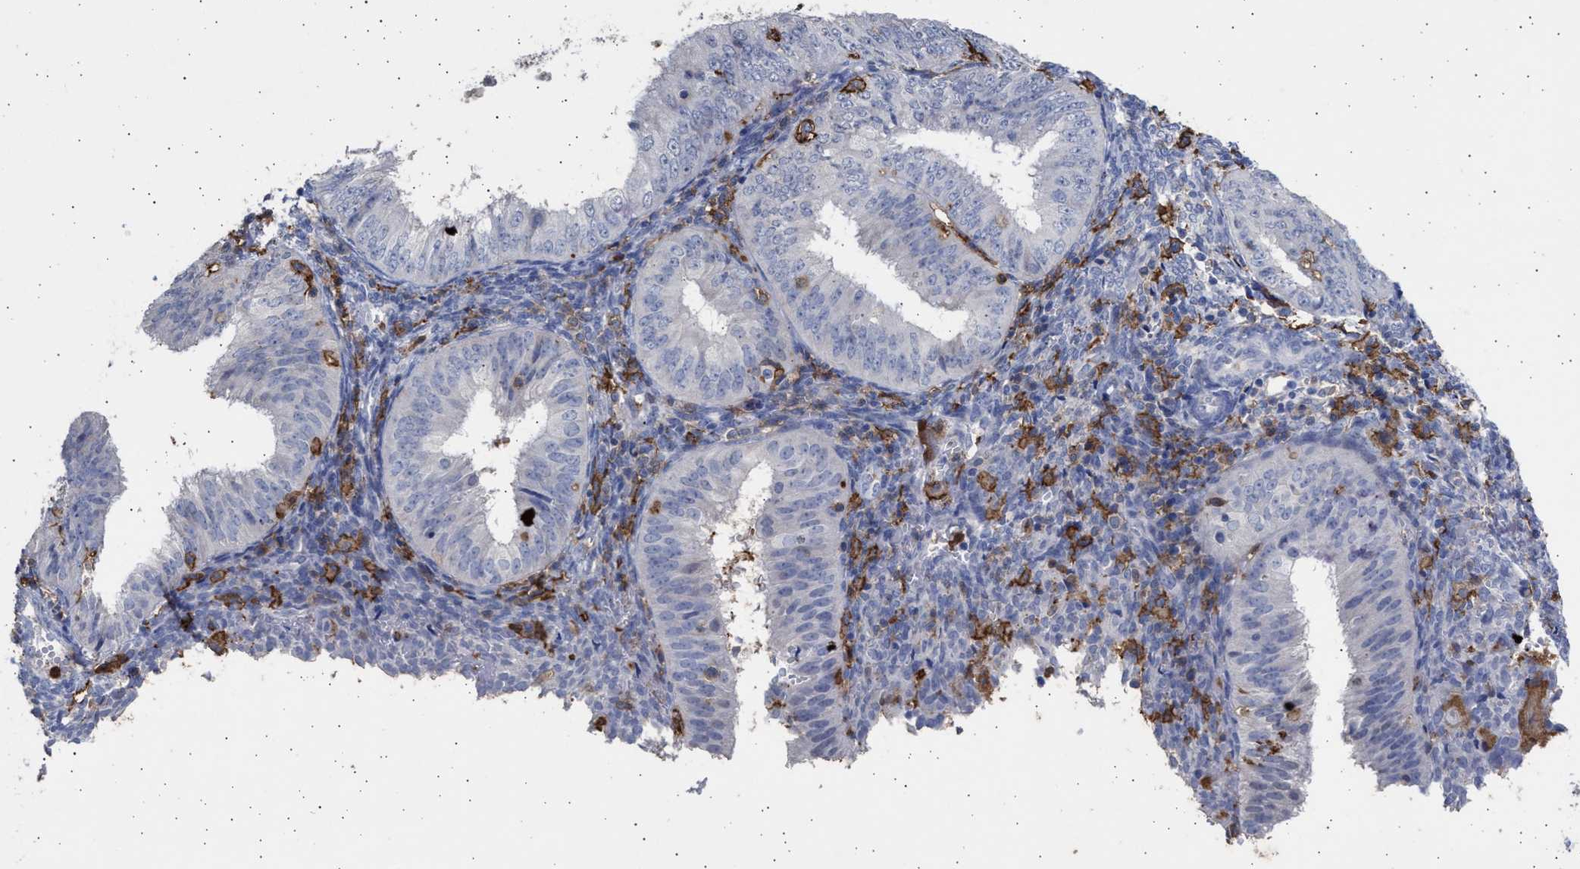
{"staining": {"intensity": "negative", "quantity": "none", "location": "none"}, "tissue": "endometrial cancer", "cell_type": "Tumor cells", "image_type": "cancer", "snomed": [{"axis": "morphology", "description": "Normal tissue, NOS"}, {"axis": "morphology", "description": "Adenocarcinoma, NOS"}, {"axis": "topography", "description": "Endometrium"}], "caption": "Immunohistochemistry (IHC) photomicrograph of neoplastic tissue: human endometrial cancer stained with DAB (3,3'-diaminobenzidine) exhibits no significant protein staining in tumor cells. (Stains: DAB immunohistochemistry (IHC) with hematoxylin counter stain, Microscopy: brightfield microscopy at high magnification).", "gene": "FCER1A", "patient": {"sex": "female", "age": 53}}